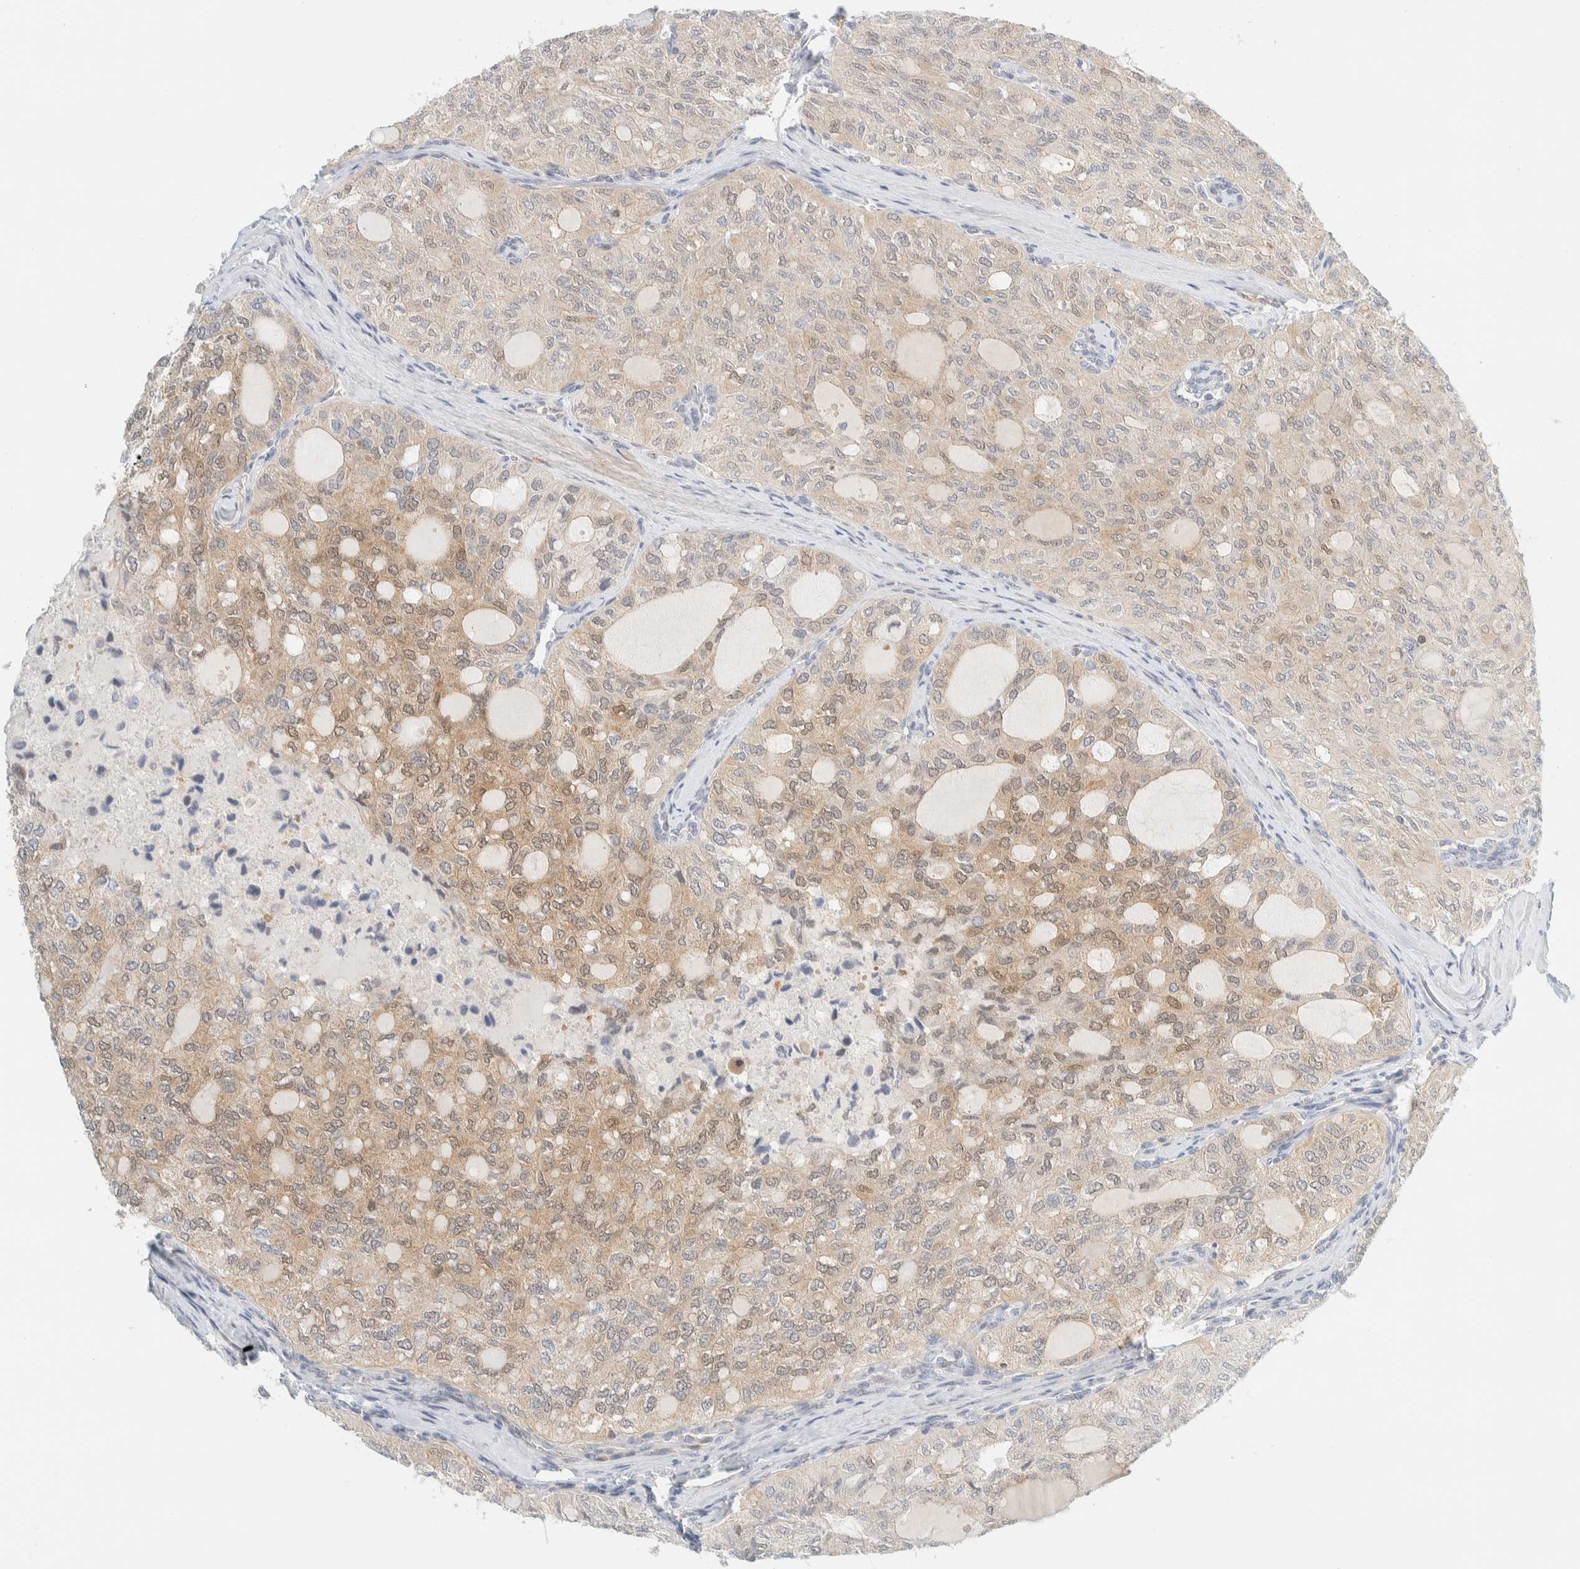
{"staining": {"intensity": "weak", "quantity": "25%-75%", "location": "cytoplasmic/membranous"}, "tissue": "thyroid cancer", "cell_type": "Tumor cells", "image_type": "cancer", "snomed": [{"axis": "morphology", "description": "Follicular adenoma carcinoma, NOS"}, {"axis": "topography", "description": "Thyroid gland"}], "caption": "DAB (3,3'-diaminobenzidine) immunohistochemical staining of human thyroid cancer (follicular adenoma carcinoma) reveals weak cytoplasmic/membranous protein expression in about 25%-75% of tumor cells.", "gene": "PCYT2", "patient": {"sex": "male", "age": 75}}